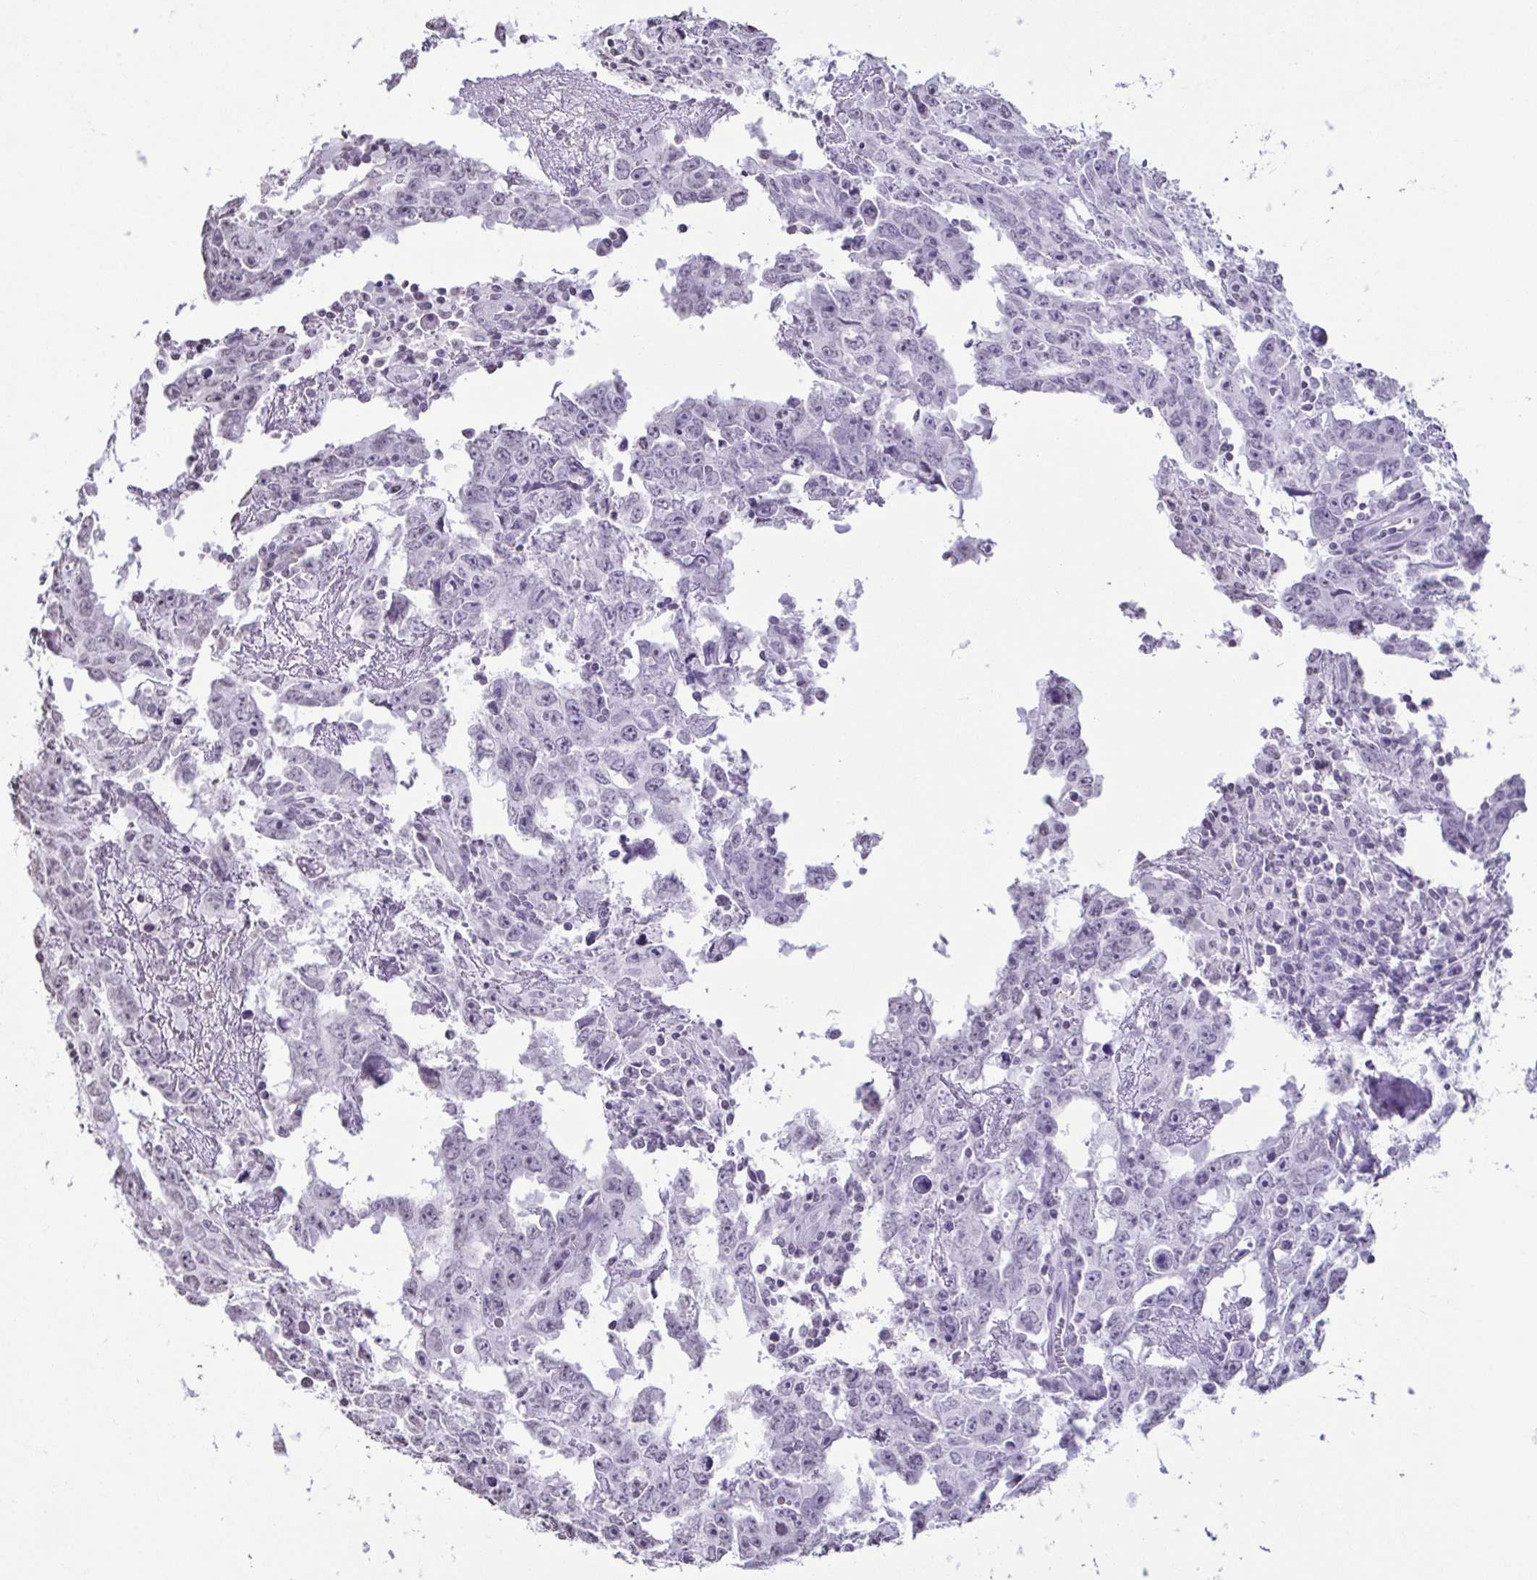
{"staining": {"intensity": "negative", "quantity": "none", "location": "none"}, "tissue": "testis cancer", "cell_type": "Tumor cells", "image_type": "cancer", "snomed": [{"axis": "morphology", "description": "Carcinoma, Embryonal, NOS"}, {"axis": "topography", "description": "Testis"}], "caption": "Micrograph shows no protein staining in tumor cells of testis cancer tissue.", "gene": "VCY1B", "patient": {"sex": "male", "age": 22}}